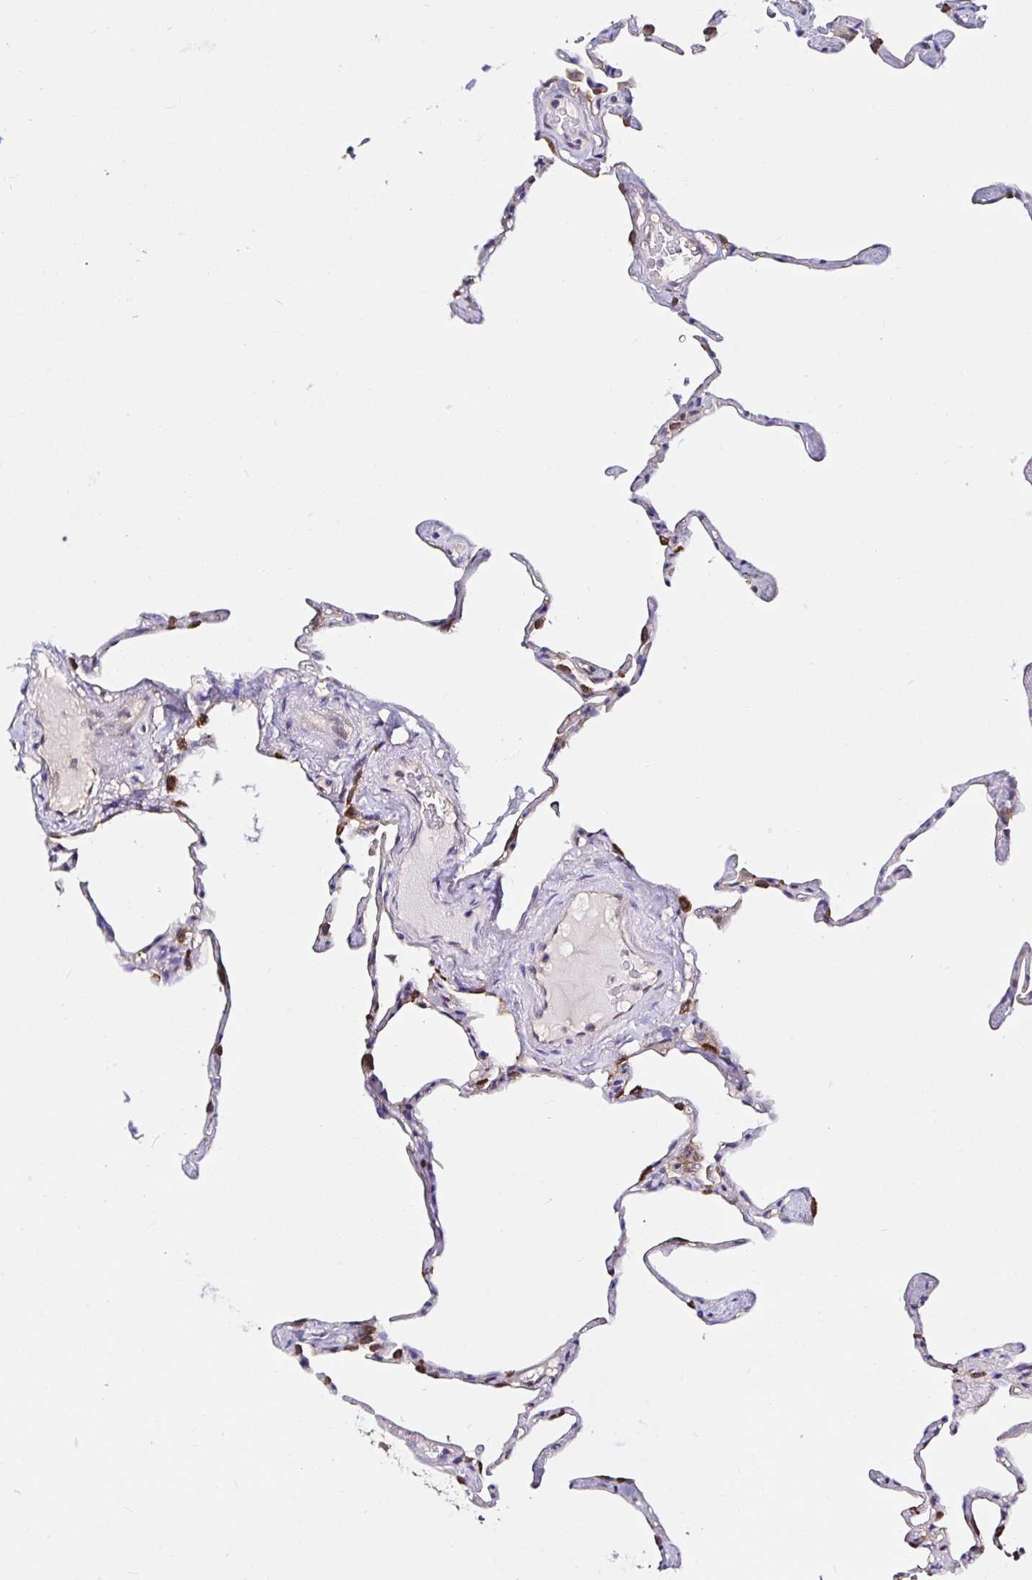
{"staining": {"intensity": "moderate", "quantity": "<25%", "location": "cytoplasmic/membranous"}, "tissue": "lung", "cell_type": "Alveolar cells", "image_type": "normal", "snomed": [{"axis": "morphology", "description": "Normal tissue, NOS"}, {"axis": "topography", "description": "Lung"}], "caption": "Human lung stained with a brown dye reveals moderate cytoplasmic/membranous positive positivity in about <25% of alveolar cells.", "gene": "RSRP1", "patient": {"sex": "male", "age": 65}}